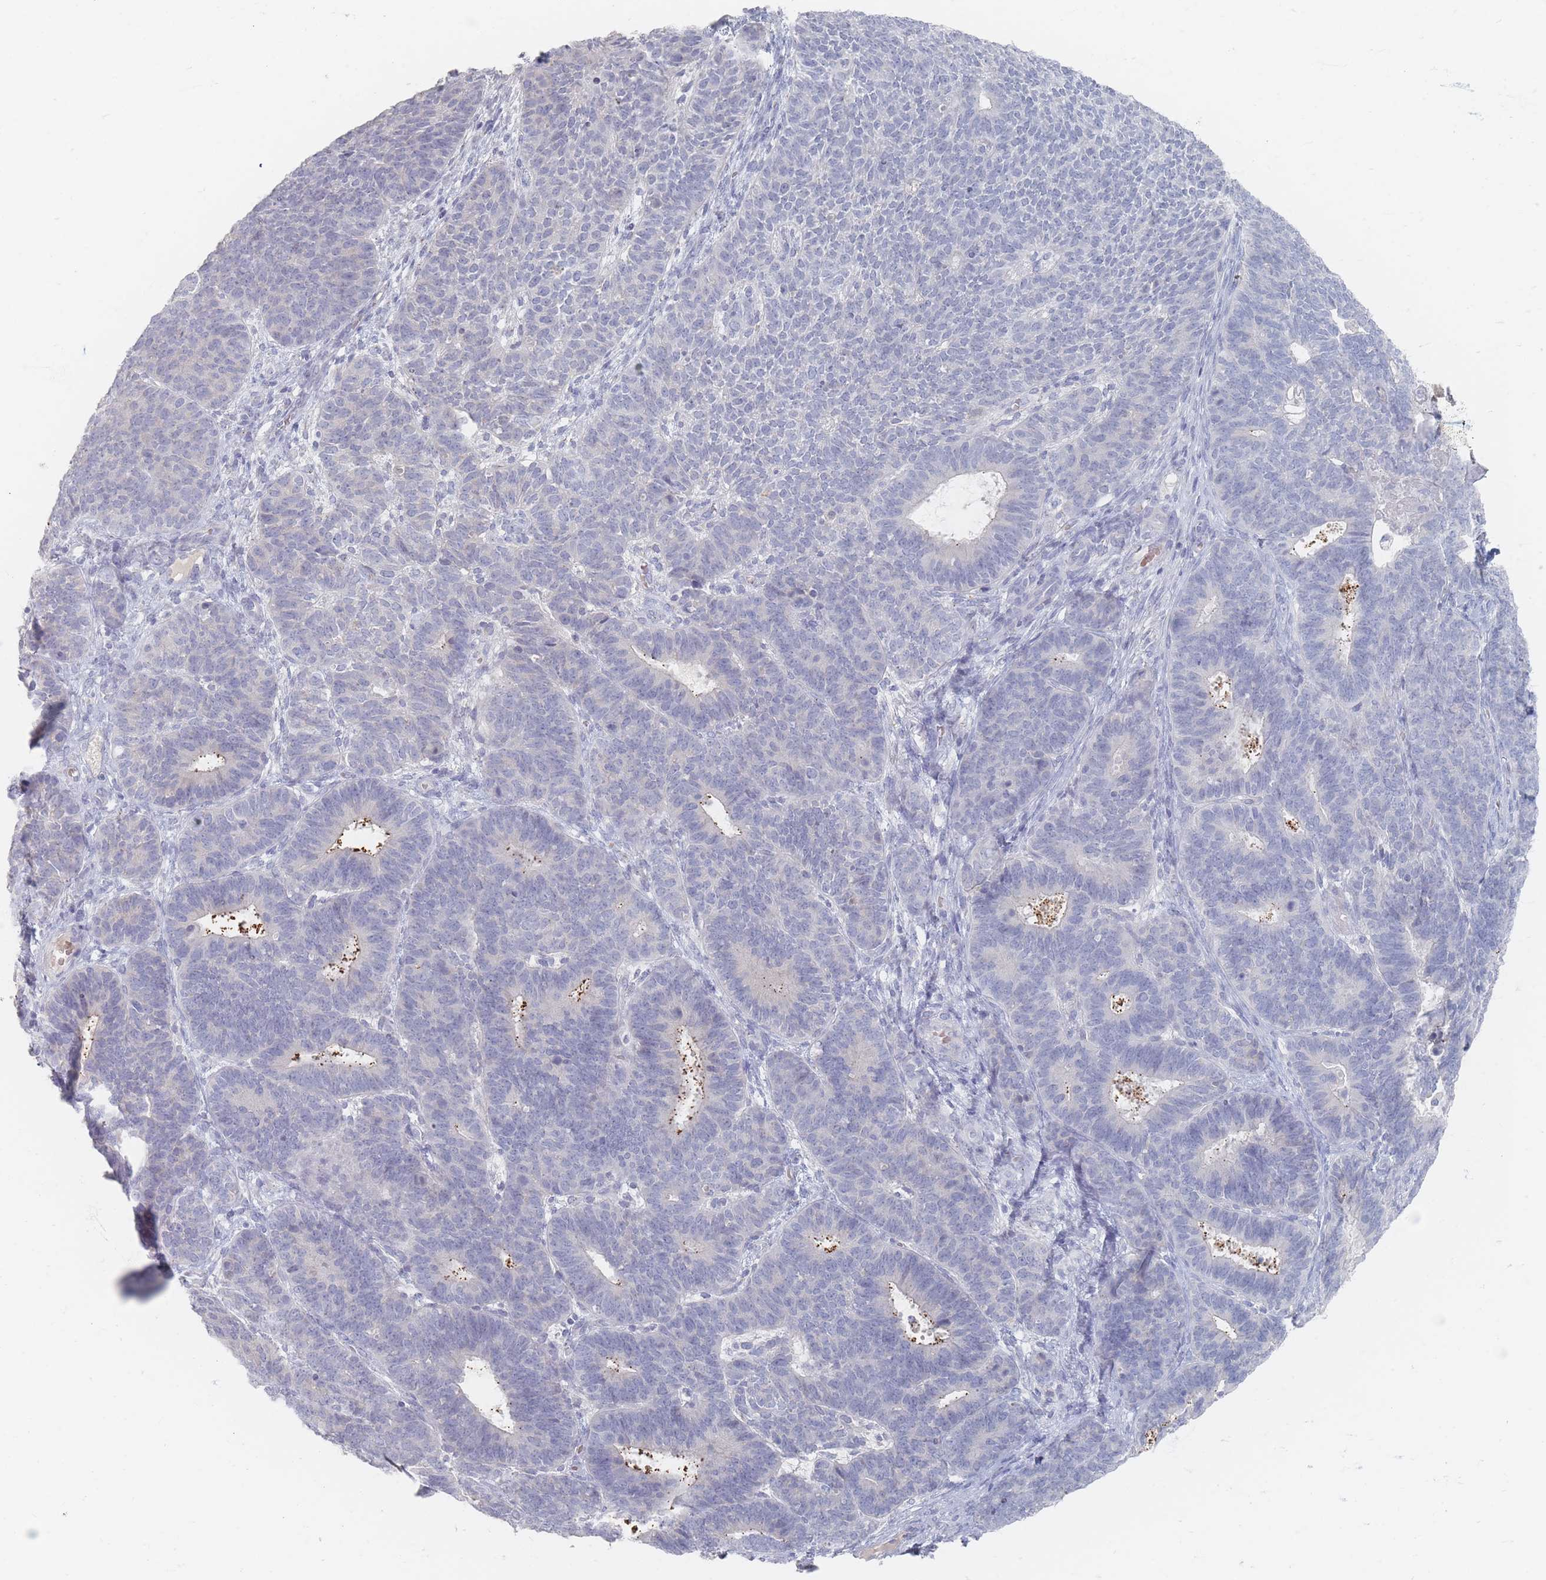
{"staining": {"intensity": "negative", "quantity": "none", "location": "none"}, "tissue": "endometrial cancer", "cell_type": "Tumor cells", "image_type": "cancer", "snomed": [{"axis": "morphology", "description": "Adenocarcinoma, NOS"}, {"axis": "topography", "description": "Endometrium"}], "caption": "Protein analysis of endometrial adenocarcinoma exhibits no significant positivity in tumor cells.", "gene": "HELZ2", "patient": {"sex": "female", "age": 70}}